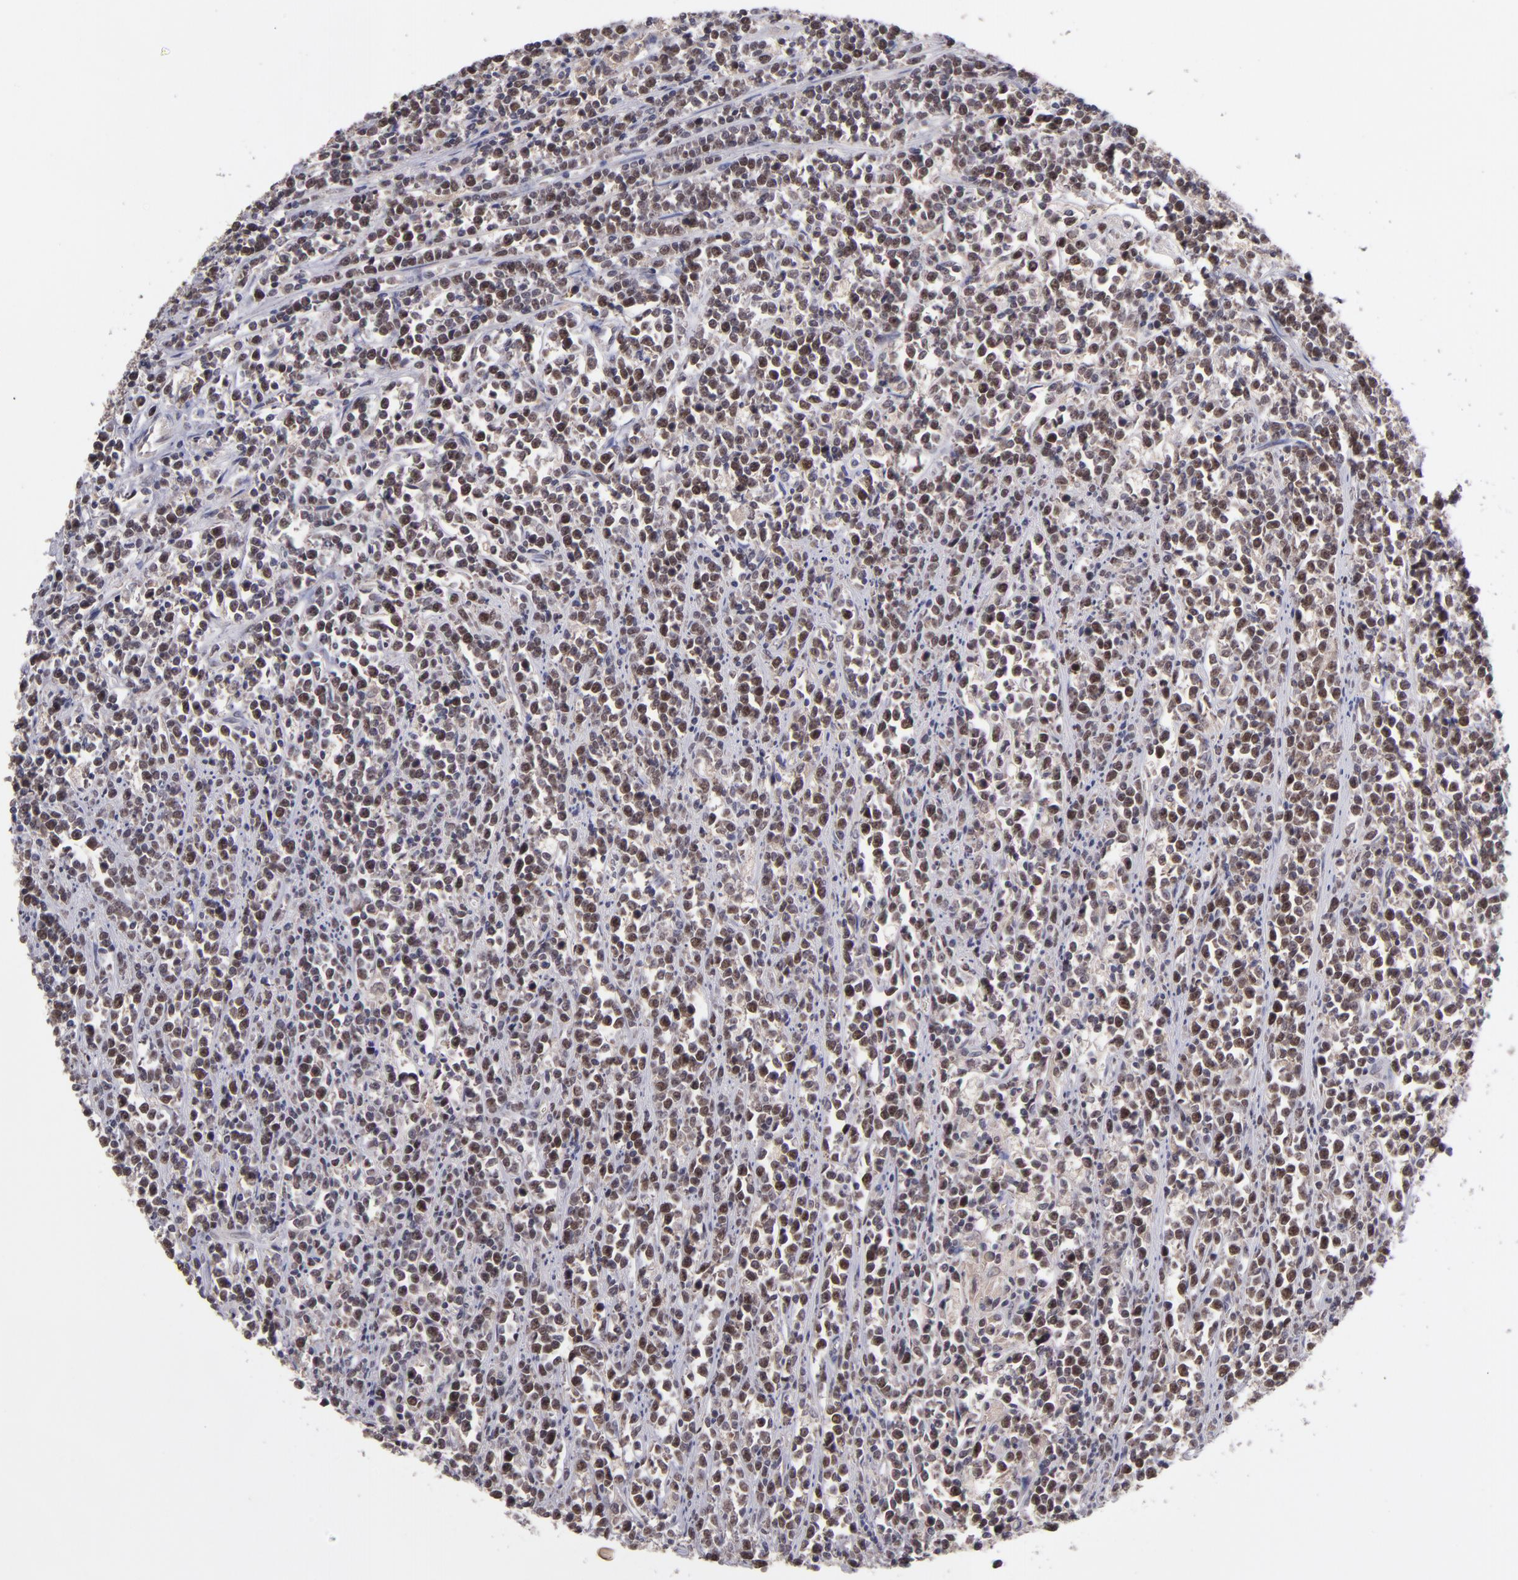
{"staining": {"intensity": "strong", "quantity": ">75%", "location": "nuclear"}, "tissue": "lymphoma", "cell_type": "Tumor cells", "image_type": "cancer", "snomed": [{"axis": "morphology", "description": "Malignant lymphoma, non-Hodgkin's type, High grade"}, {"axis": "topography", "description": "Small intestine"}, {"axis": "topography", "description": "Colon"}], "caption": "Approximately >75% of tumor cells in lymphoma demonstrate strong nuclear protein staining as visualized by brown immunohistochemical staining.", "gene": "CDC7", "patient": {"sex": "male", "age": 8}}